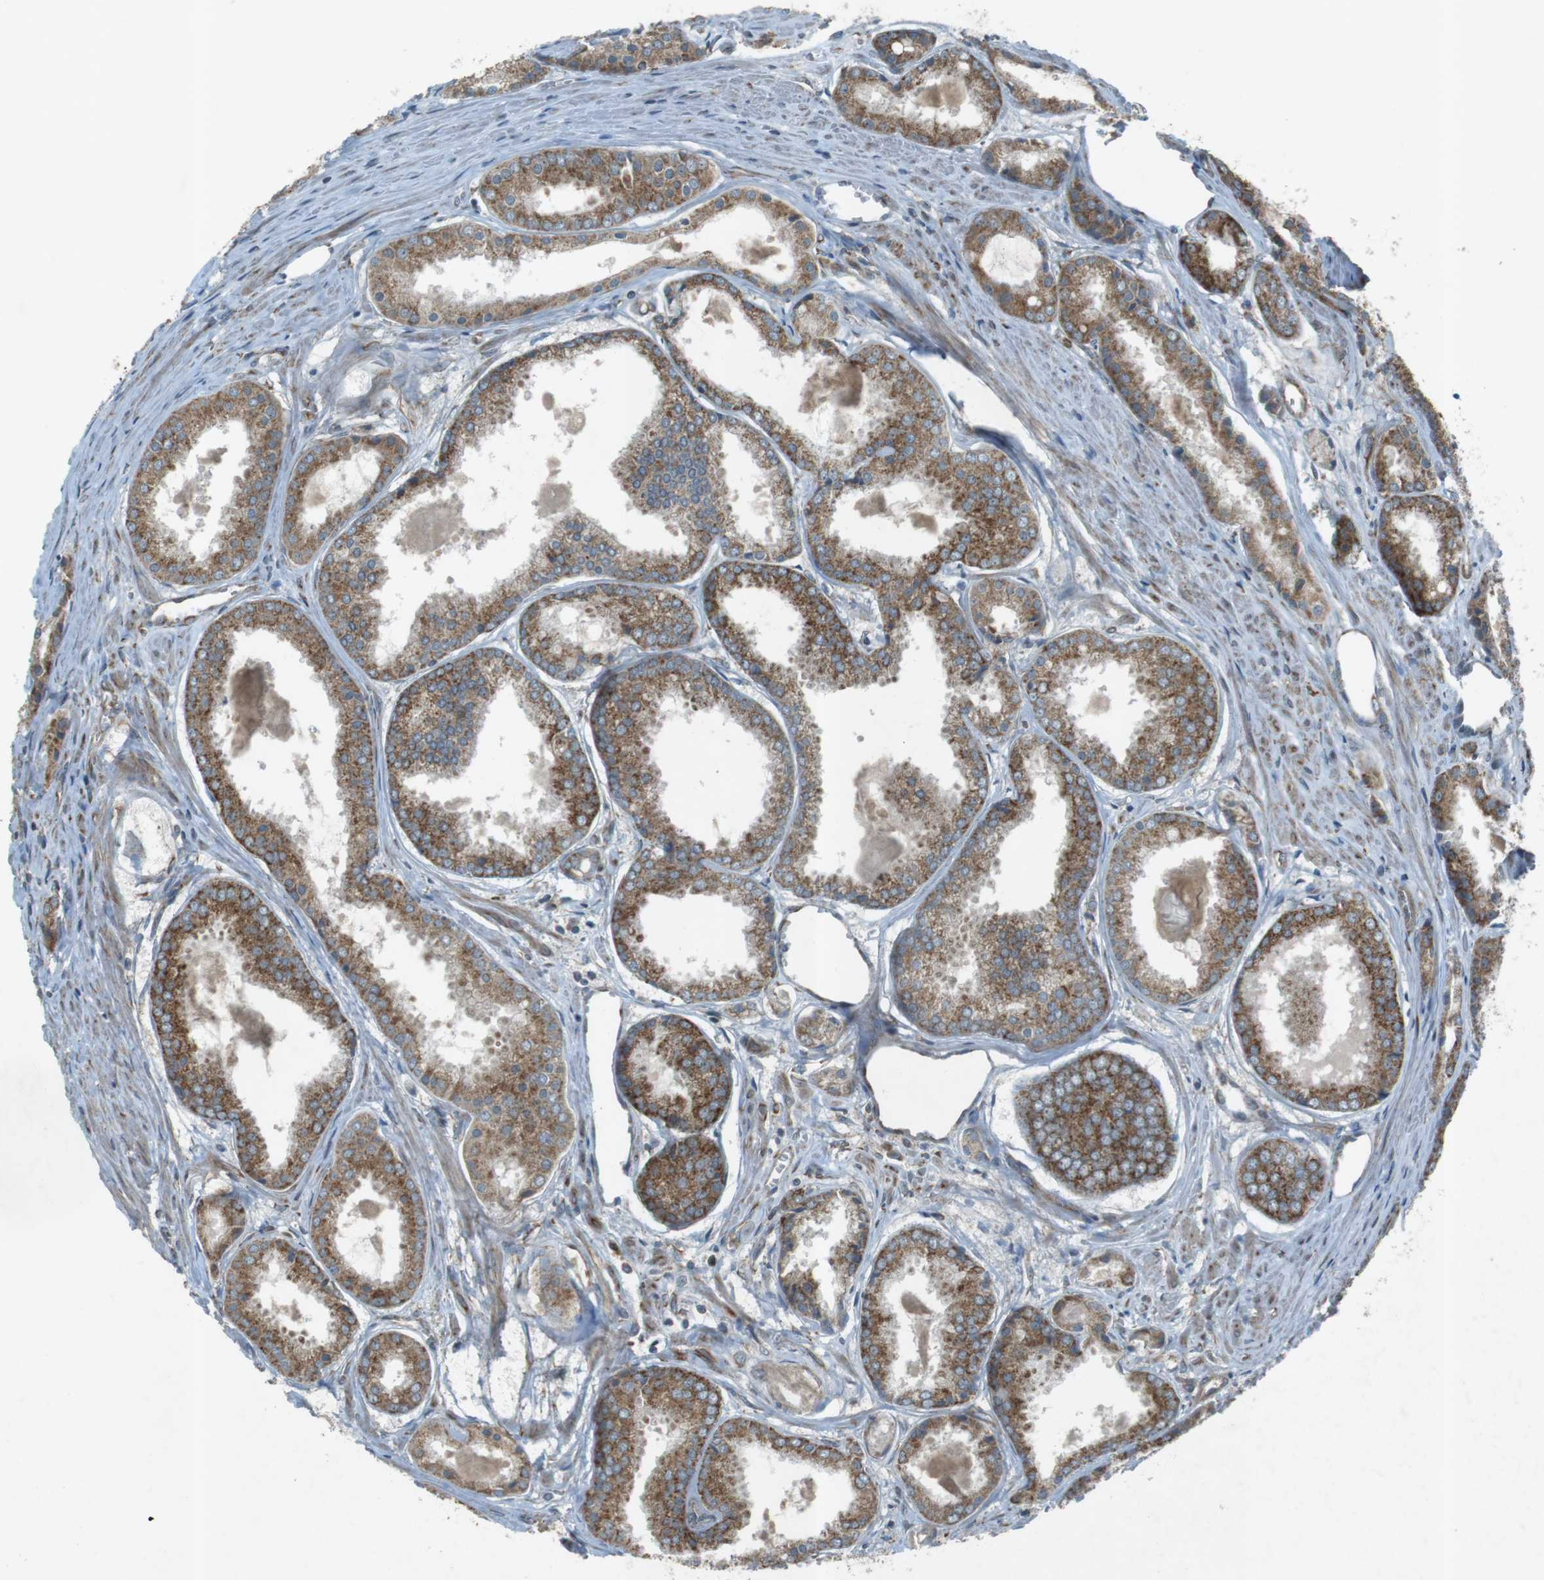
{"staining": {"intensity": "moderate", "quantity": ">75%", "location": "cytoplasmic/membranous"}, "tissue": "prostate cancer", "cell_type": "Tumor cells", "image_type": "cancer", "snomed": [{"axis": "morphology", "description": "Adenocarcinoma, Low grade"}, {"axis": "topography", "description": "Prostate"}], "caption": "Immunohistochemical staining of prostate cancer demonstrates moderate cytoplasmic/membranous protein positivity in about >75% of tumor cells.", "gene": "SLC41A1", "patient": {"sex": "male", "age": 64}}